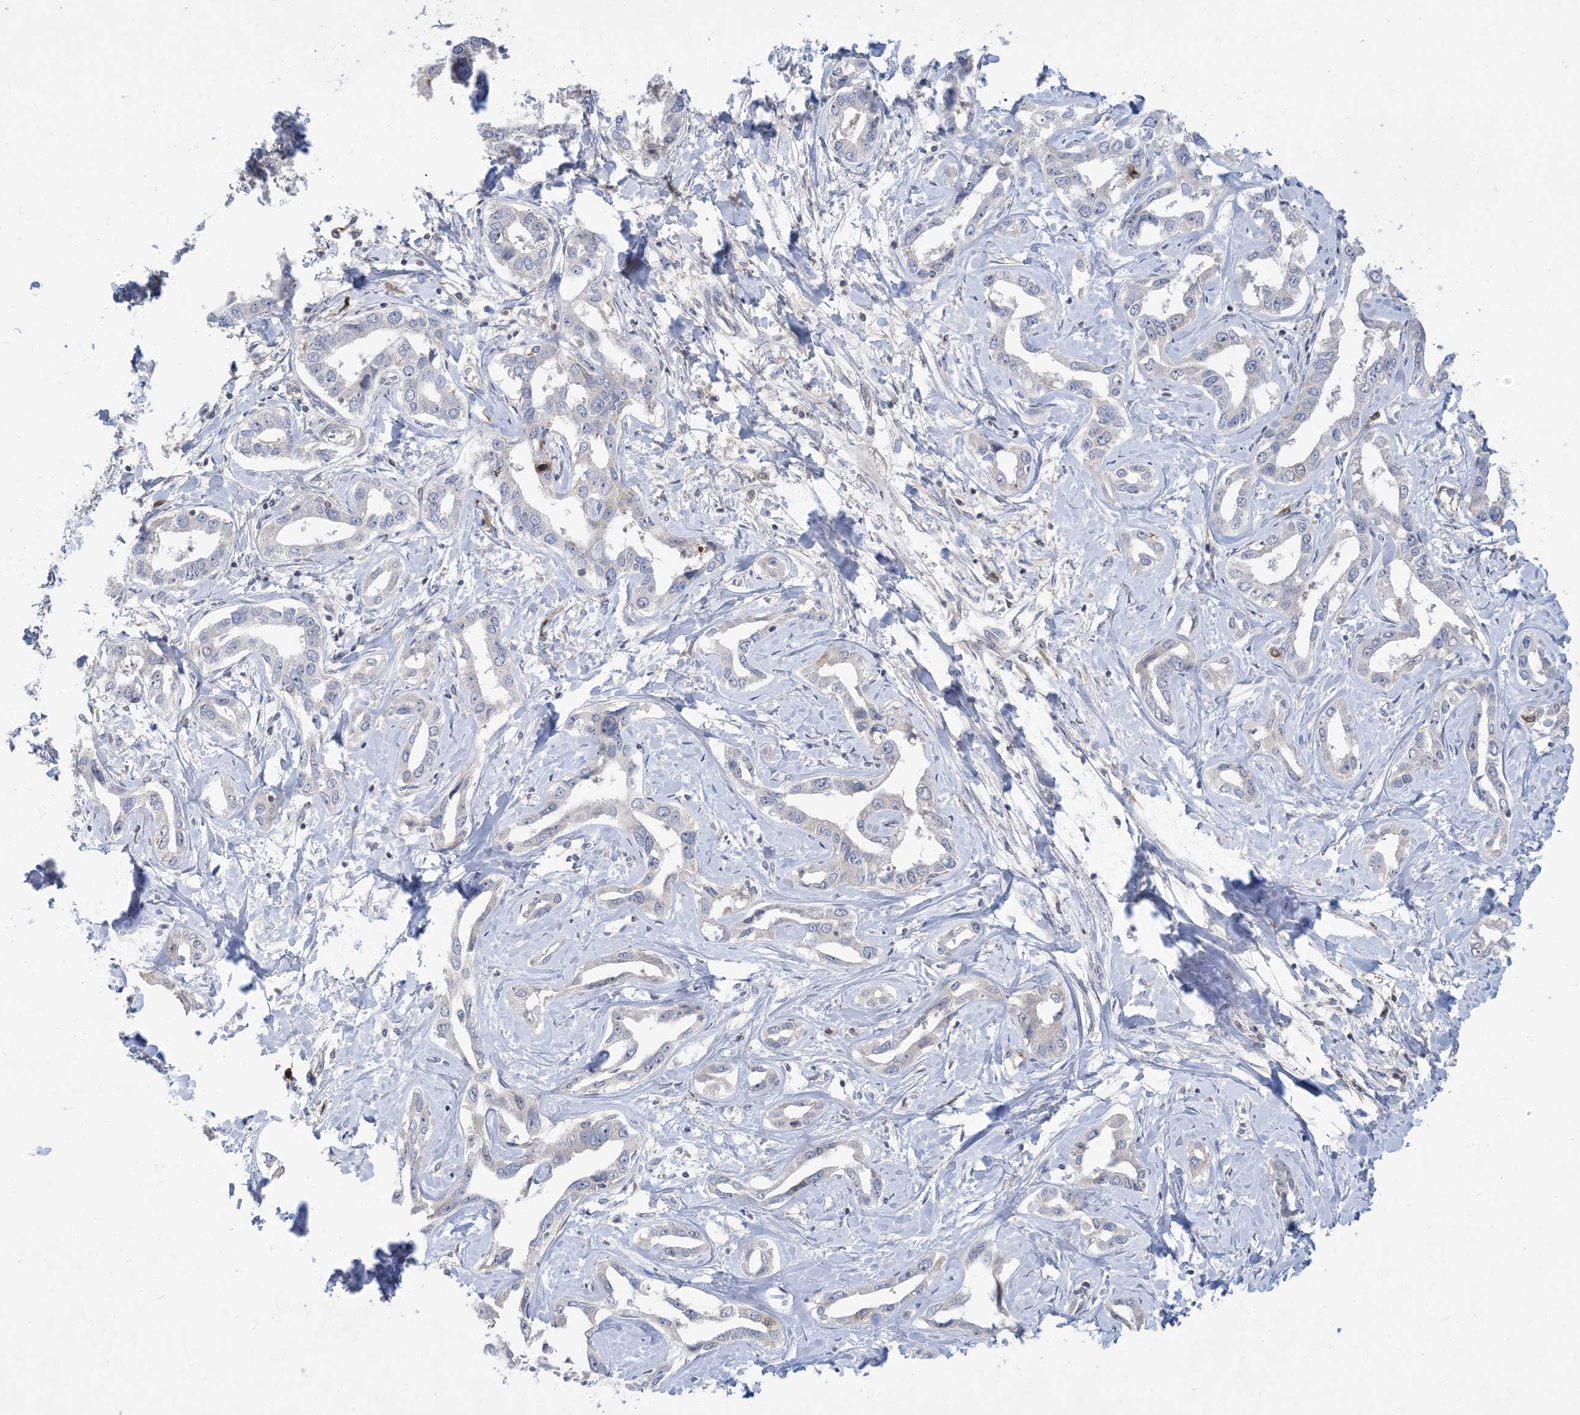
{"staining": {"intensity": "negative", "quantity": "none", "location": "none"}, "tissue": "liver cancer", "cell_type": "Tumor cells", "image_type": "cancer", "snomed": [{"axis": "morphology", "description": "Cholangiocarcinoma"}, {"axis": "topography", "description": "Liver"}], "caption": "Tumor cells are negative for protein expression in human liver cancer (cholangiocarcinoma).", "gene": "AOC1", "patient": {"sex": "male", "age": 59}}